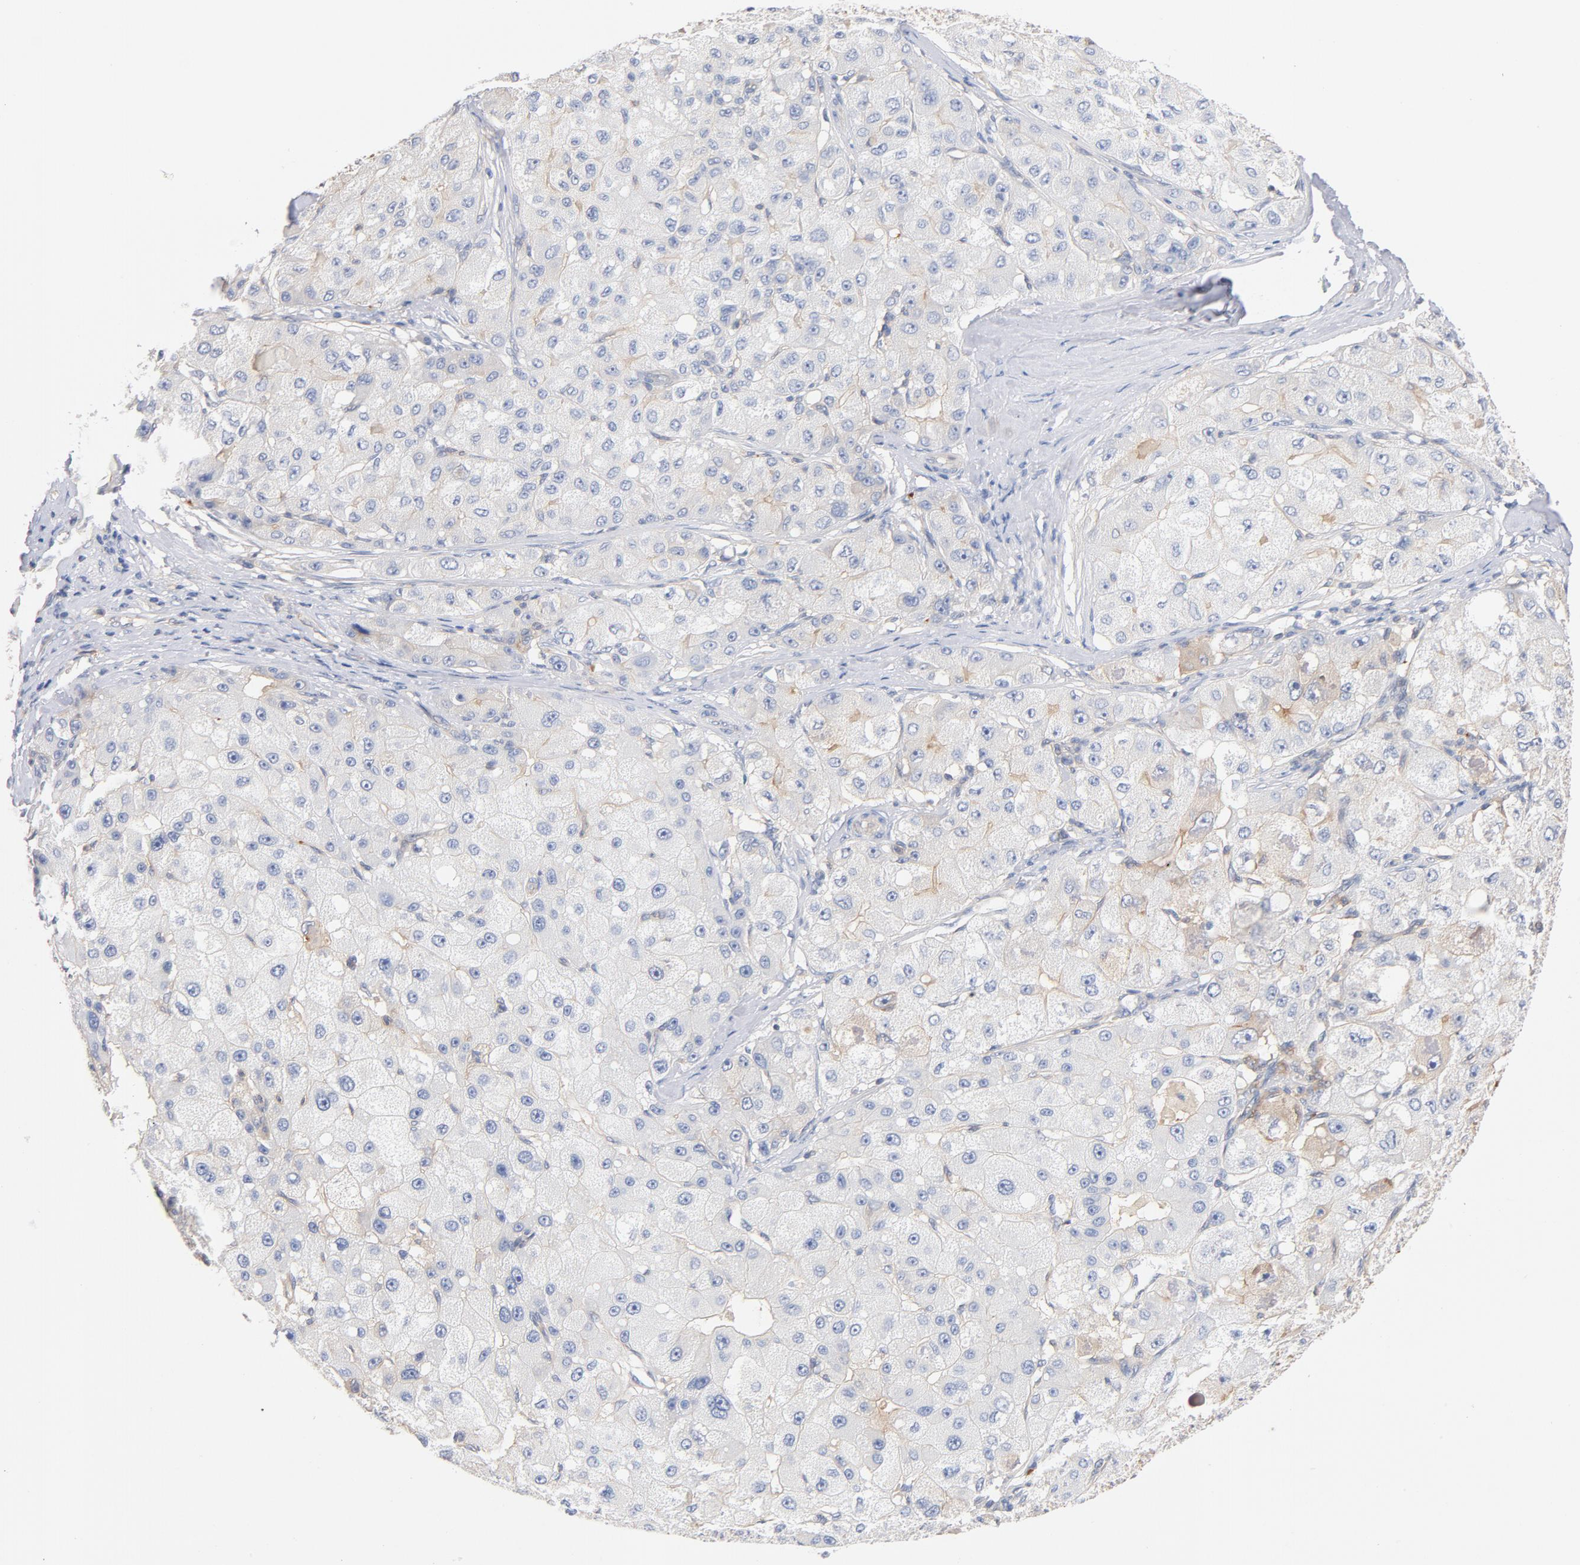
{"staining": {"intensity": "weak", "quantity": "<25%", "location": "cytoplasmic/membranous"}, "tissue": "liver cancer", "cell_type": "Tumor cells", "image_type": "cancer", "snomed": [{"axis": "morphology", "description": "Carcinoma, Hepatocellular, NOS"}, {"axis": "topography", "description": "Liver"}], "caption": "Liver cancer (hepatocellular carcinoma) was stained to show a protein in brown. There is no significant expression in tumor cells.", "gene": "SRC", "patient": {"sex": "male", "age": 80}}